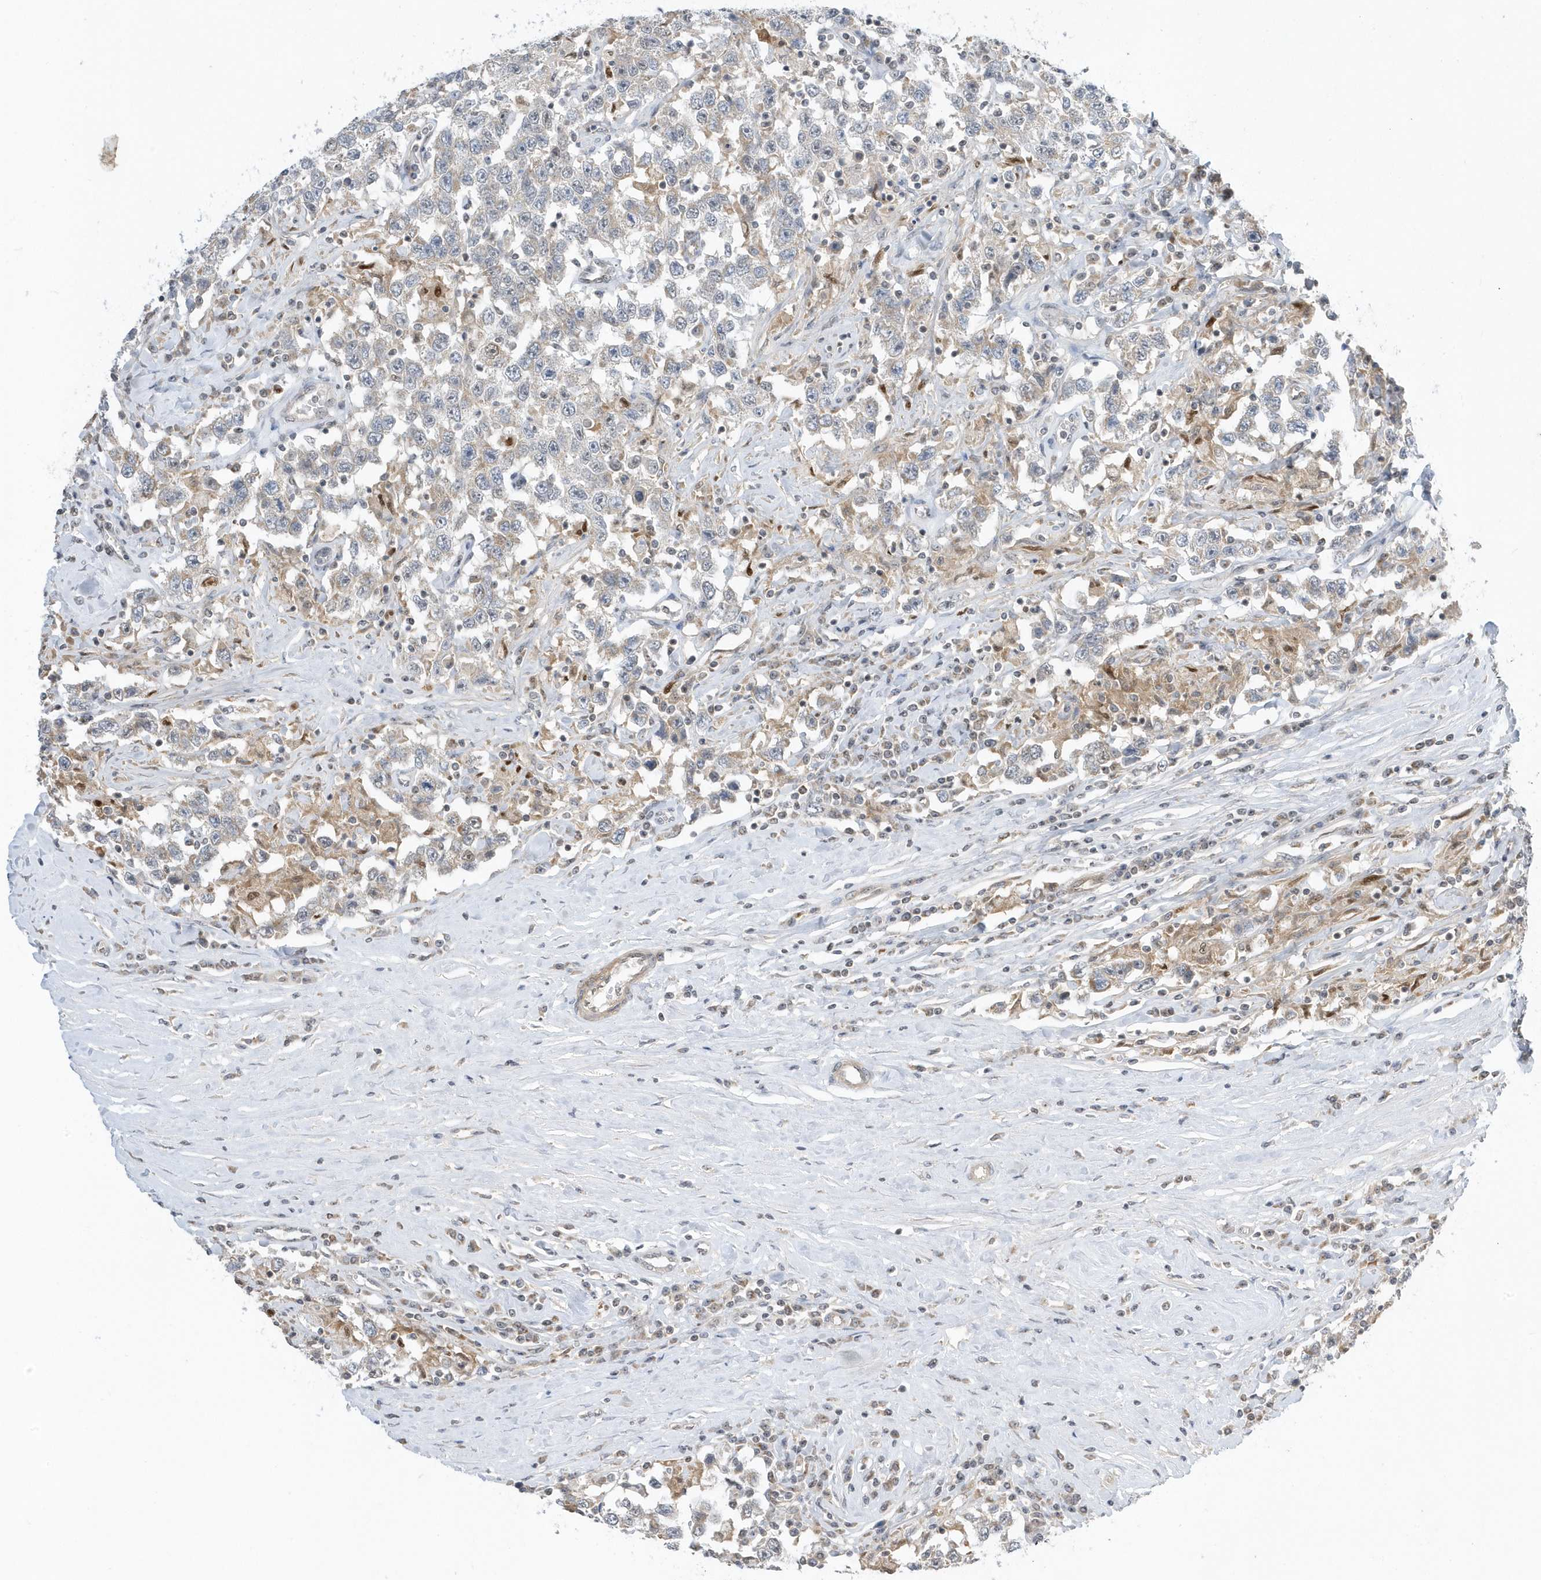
{"staining": {"intensity": "negative", "quantity": "none", "location": "none"}, "tissue": "testis cancer", "cell_type": "Tumor cells", "image_type": "cancer", "snomed": [{"axis": "morphology", "description": "Seminoma, NOS"}, {"axis": "topography", "description": "Testis"}], "caption": "DAB immunohistochemical staining of testis seminoma reveals no significant staining in tumor cells.", "gene": "ZNF740", "patient": {"sex": "male", "age": 41}}